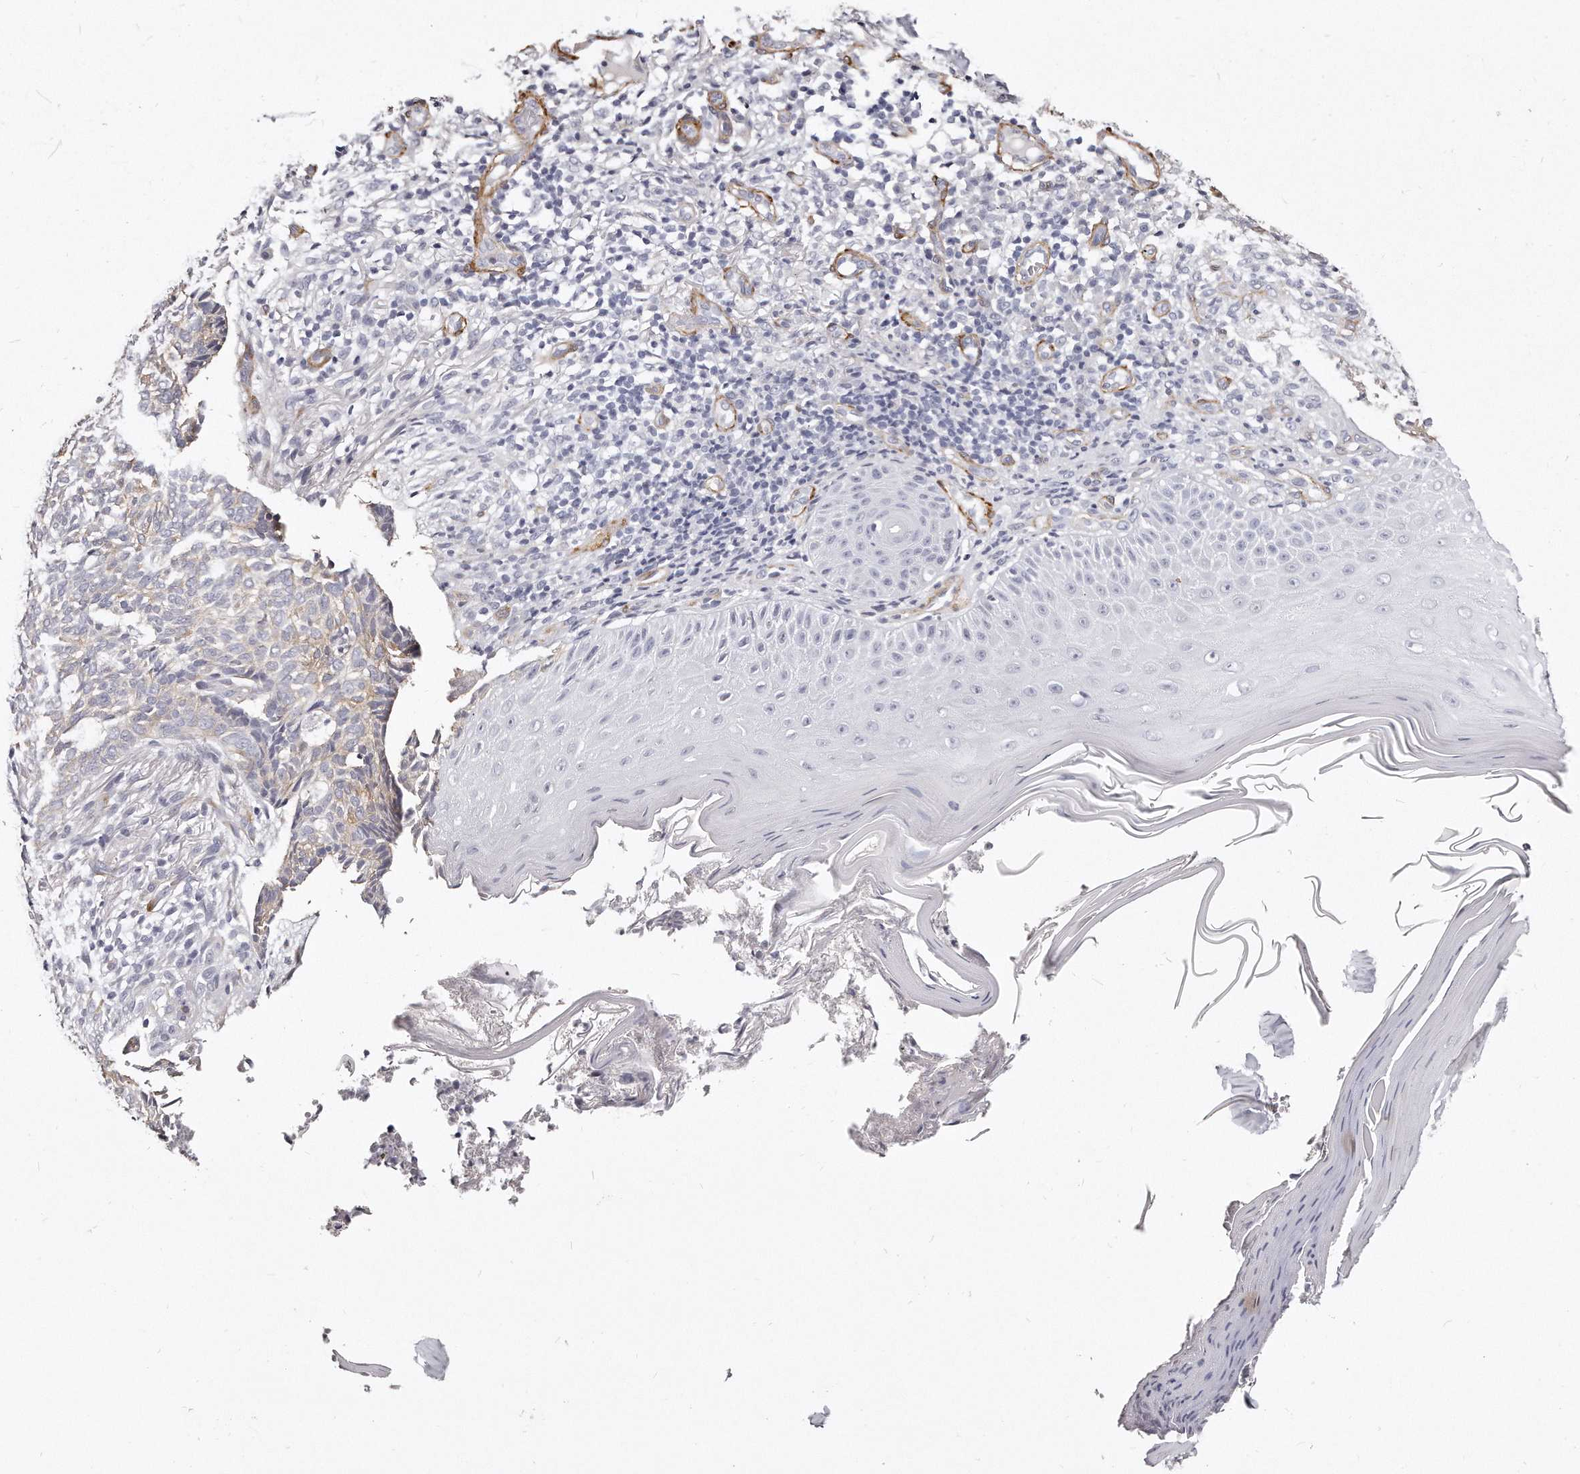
{"staining": {"intensity": "negative", "quantity": "none", "location": "none"}, "tissue": "skin cancer", "cell_type": "Tumor cells", "image_type": "cancer", "snomed": [{"axis": "morphology", "description": "Normal tissue, NOS"}, {"axis": "morphology", "description": "Basal cell carcinoma"}, {"axis": "topography", "description": "Skin"}], "caption": "There is no significant expression in tumor cells of skin cancer.", "gene": "LMOD1", "patient": {"sex": "male", "age": 50}}